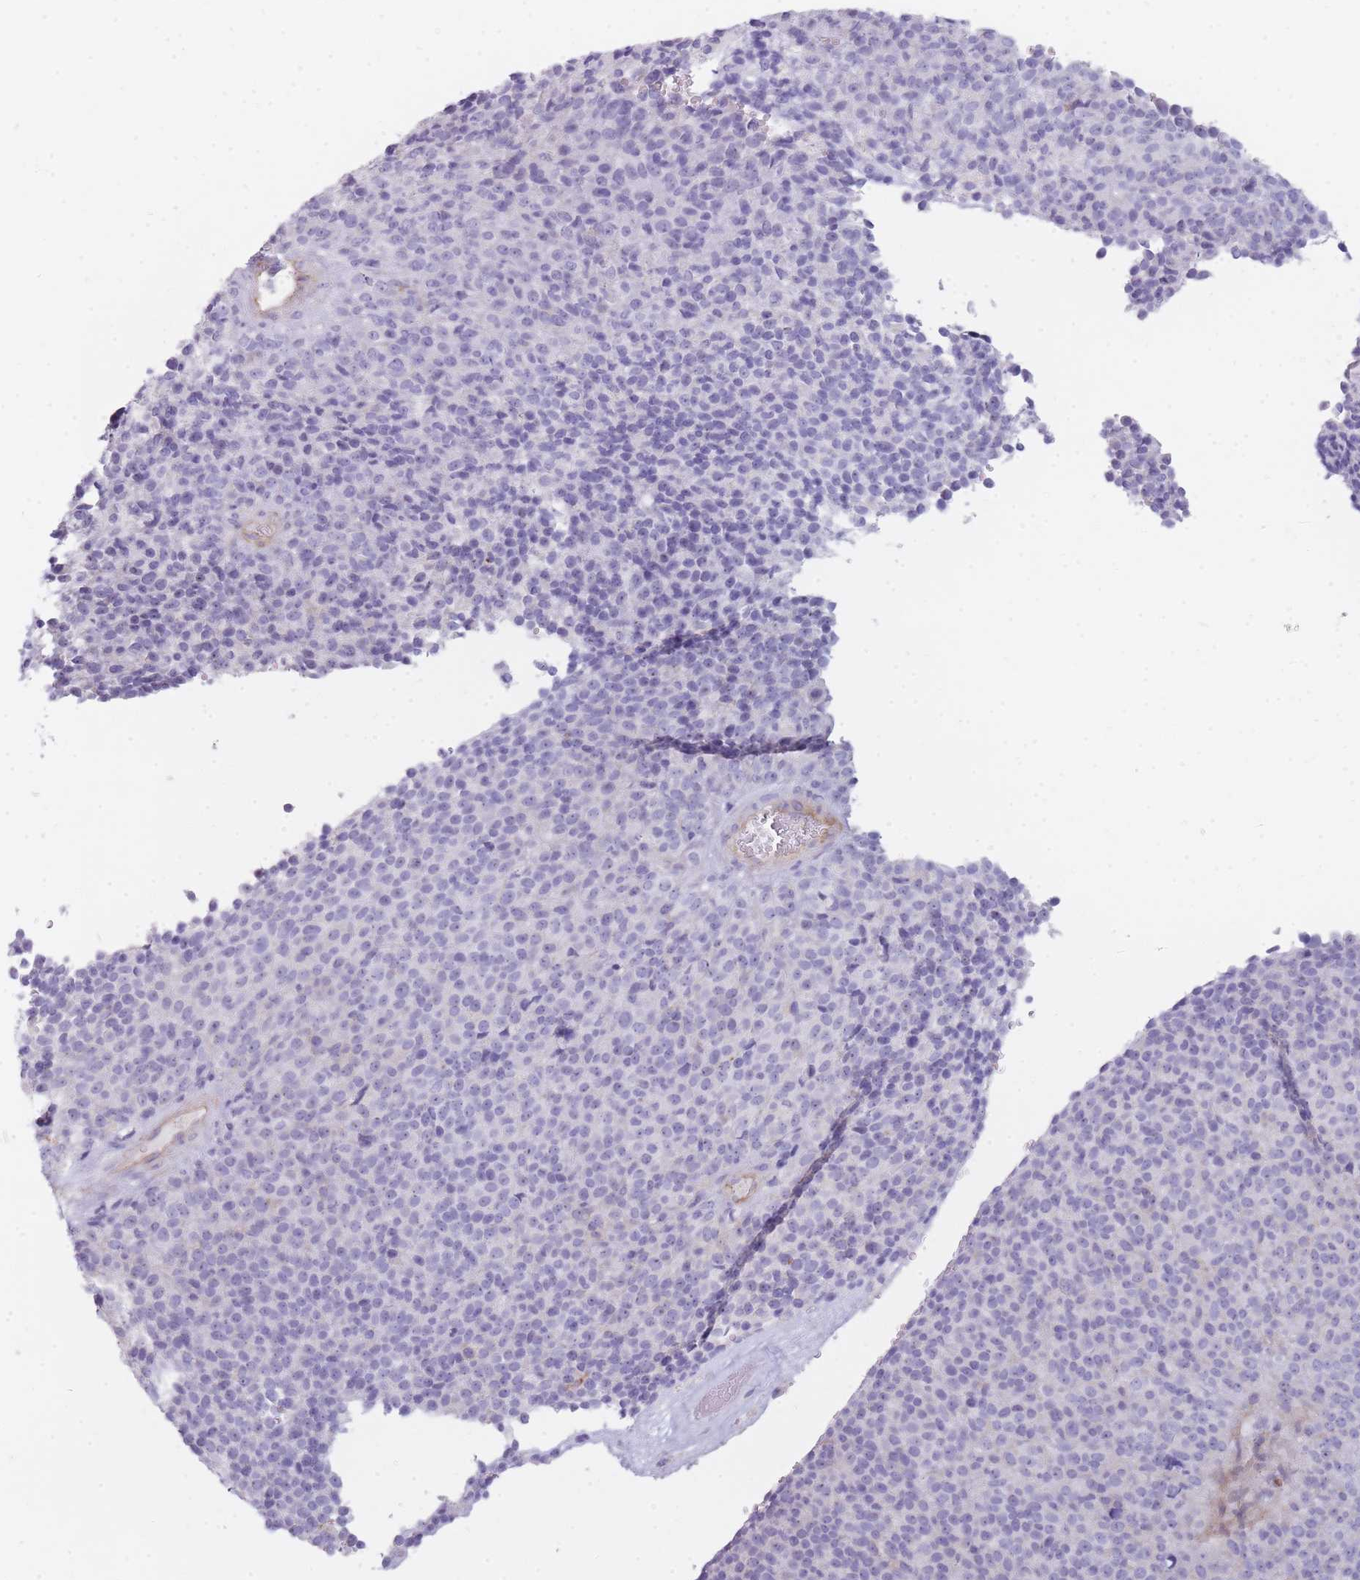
{"staining": {"intensity": "negative", "quantity": "none", "location": "none"}, "tissue": "melanoma", "cell_type": "Tumor cells", "image_type": "cancer", "snomed": [{"axis": "morphology", "description": "Malignant melanoma, Metastatic site"}, {"axis": "topography", "description": "Brain"}], "caption": "Tumor cells are negative for protein expression in human melanoma.", "gene": "UTP14A", "patient": {"sex": "female", "age": 56}}